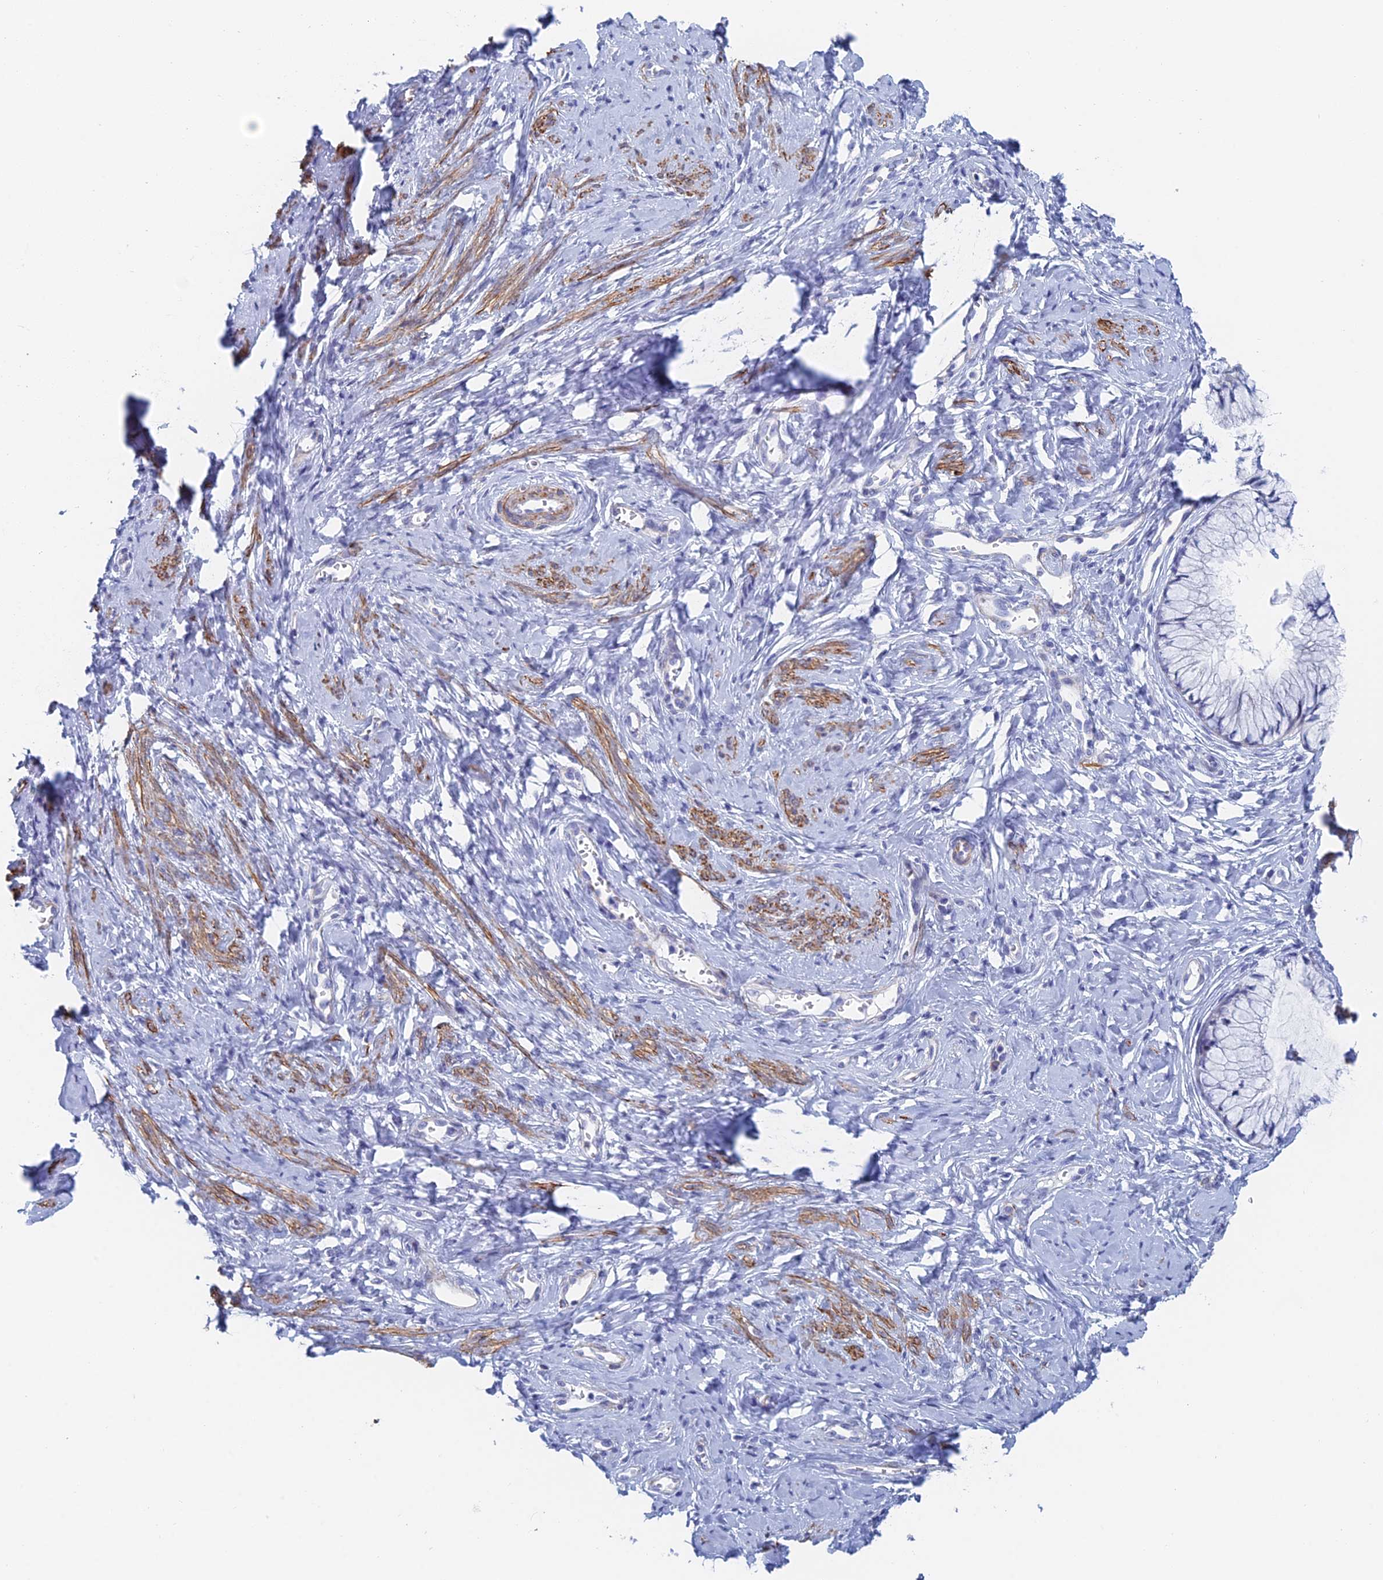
{"staining": {"intensity": "negative", "quantity": "none", "location": "none"}, "tissue": "cervix", "cell_type": "Glandular cells", "image_type": "normal", "snomed": [{"axis": "morphology", "description": "Normal tissue, NOS"}, {"axis": "topography", "description": "Cervix"}], "caption": "This is an immunohistochemistry image of normal cervix. There is no expression in glandular cells.", "gene": "KCNK18", "patient": {"sex": "female", "age": 42}}